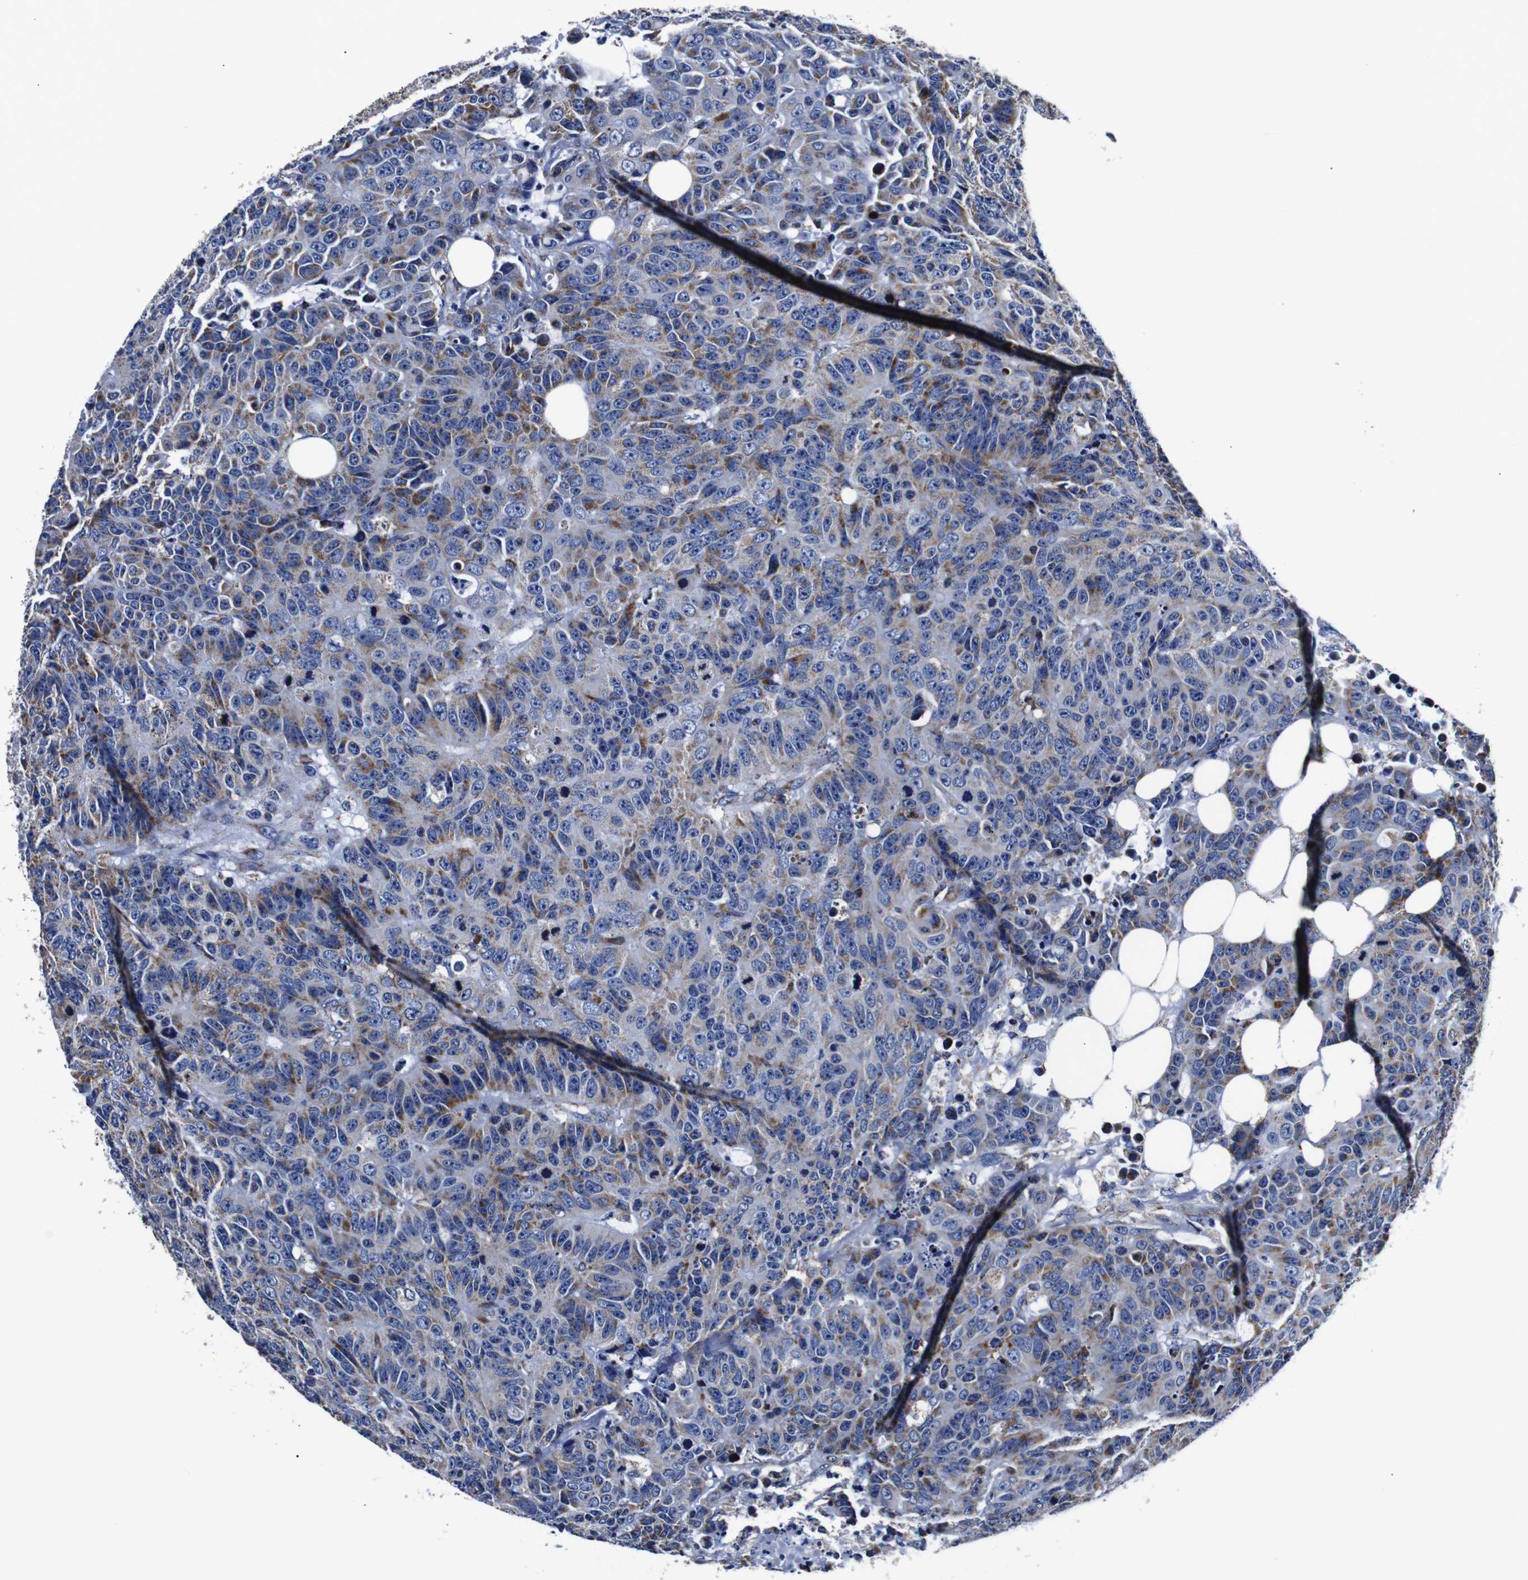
{"staining": {"intensity": "moderate", "quantity": "<25%", "location": "cytoplasmic/membranous"}, "tissue": "colorectal cancer", "cell_type": "Tumor cells", "image_type": "cancer", "snomed": [{"axis": "morphology", "description": "Adenocarcinoma, NOS"}, {"axis": "topography", "description": "Colon"}], "caption": "Immunohistochemical staining of human adenocarcinoma (colorectal) displays low levels of moderate cytoplasmic/membranous protein expression in about <25% of tumor cells. (DAB (3,3'-diaminobenzidine) = brown stain, brightfield microscopy at high magnification).", "gene": "FKBP9", "patient": {"sex": "female", "age": 86}}